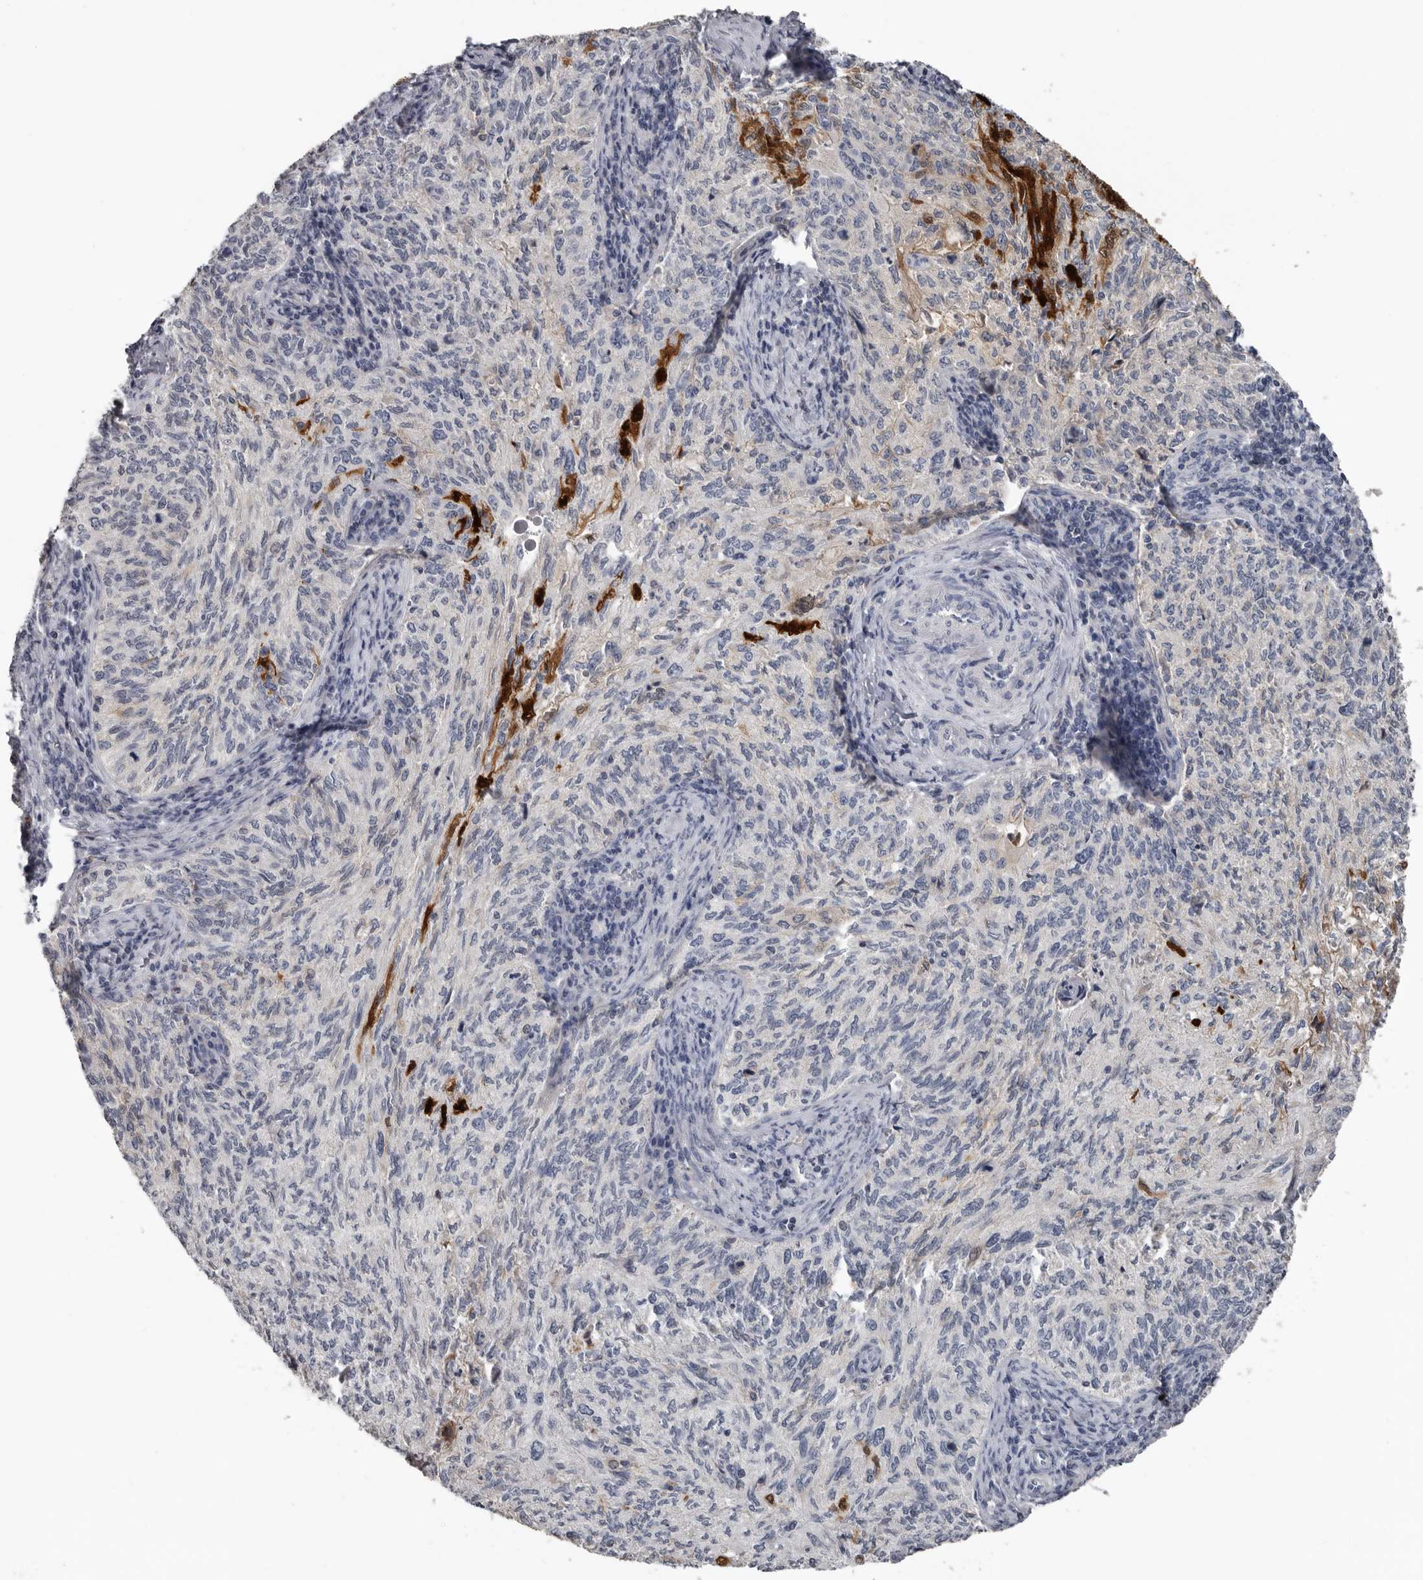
{"staining": {"intensity": "negative", "quantity": "none", "location": "none"}, "tissue": "cervical cancer", "cell_type": "Tumor cells", "image_type": "cancer", "snomed": [{"axis": "morphology", "description": "Squamous cell carcinoma, NOS"}, {"axis": "topography", "description": "Cervix"}], "caption": "An IHC image of squamous cell carcinoma (cervical) is shown. There is no staining in tumor cells of squamous cell carcinoma (cervical).", "gene": "FABP7", "patient": {"sex": "female", "age": 30}}